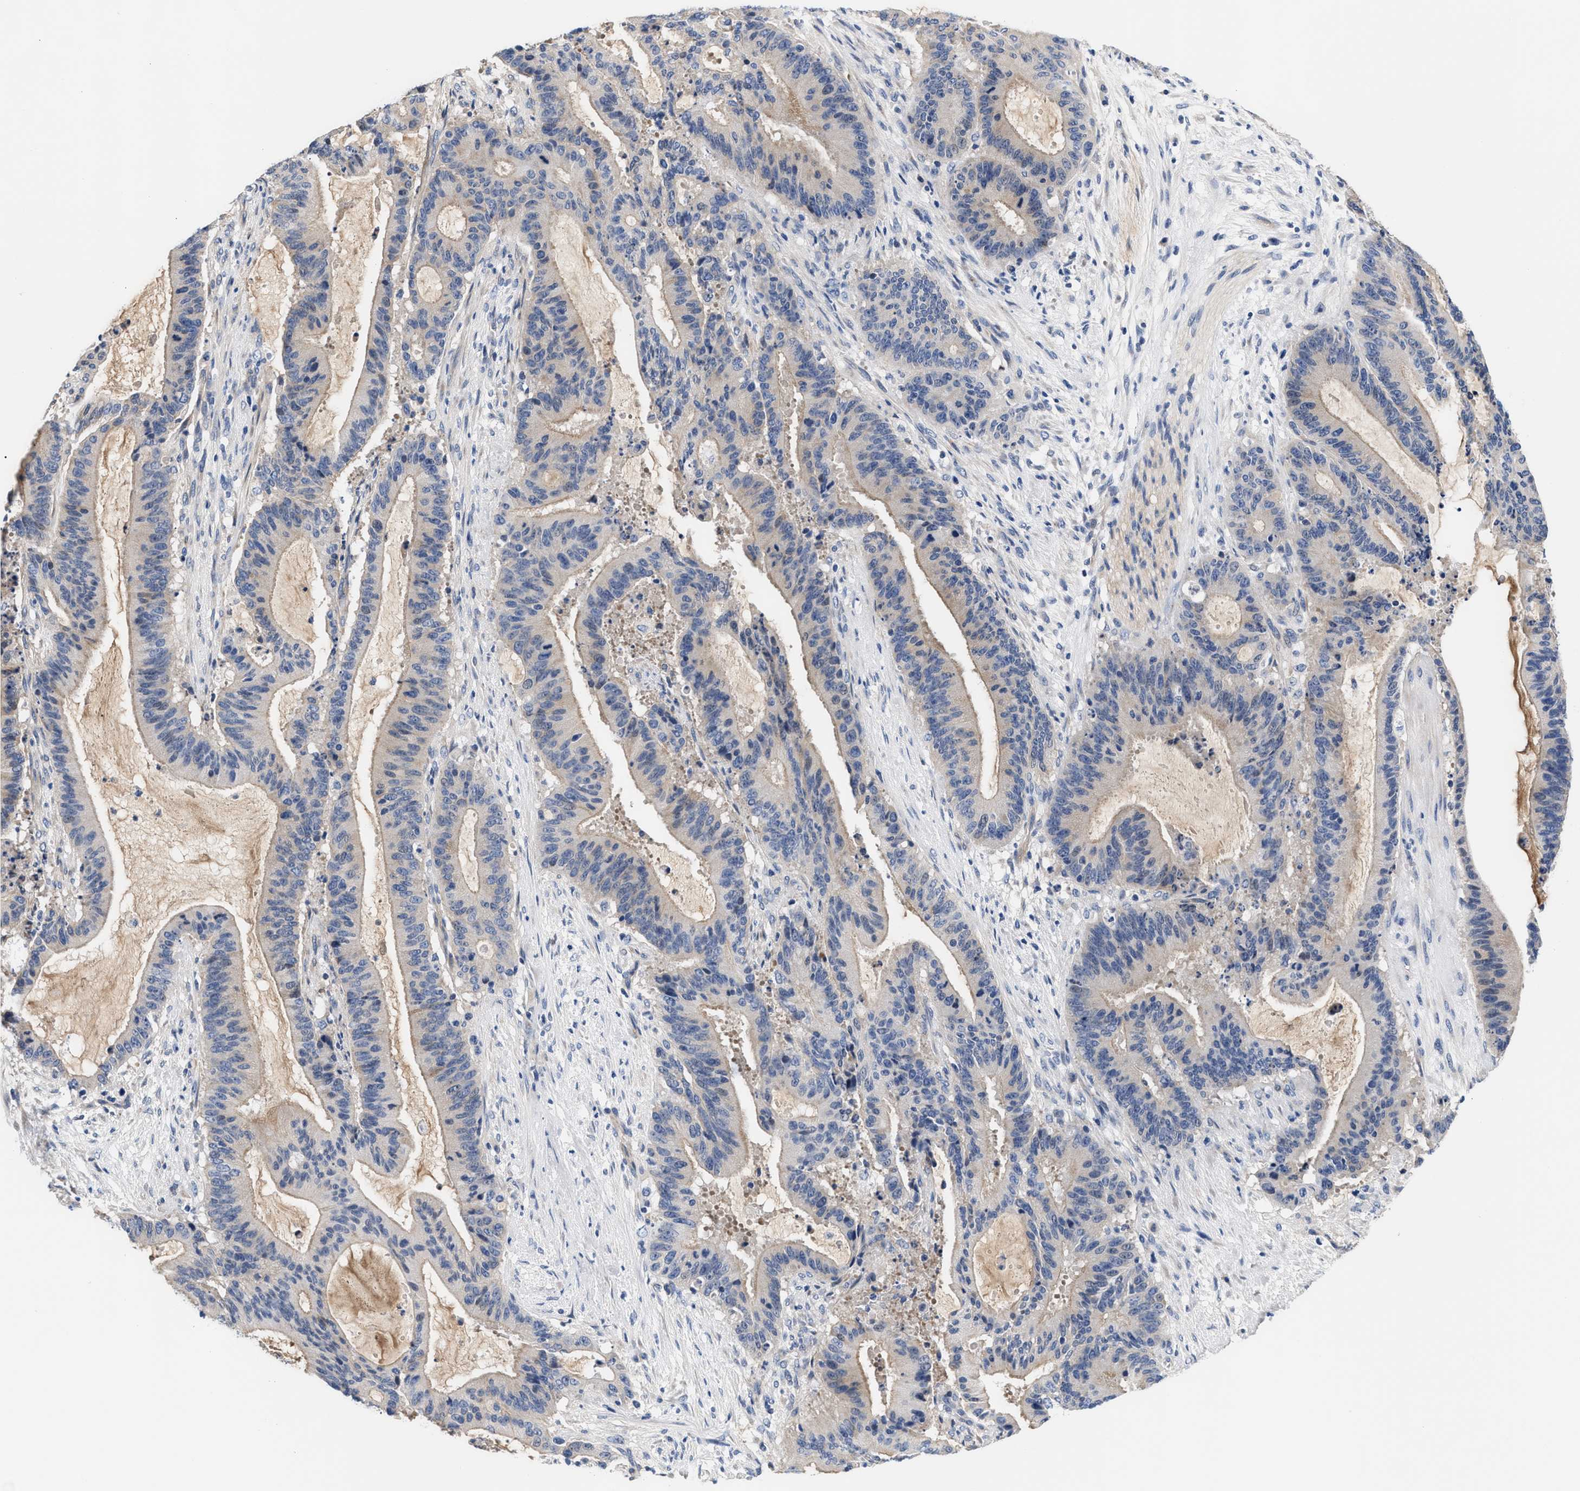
{"staining": {"intensity": "negative", "quantity": "none", "location": "none"}, "tissue": "liver cancer", "cell_type": "Tumor cells", "image_type": "cancer", "snomed": [{"axis": "morphology", "description": "Normal tissue, NOS"}, {"axis": "morphology", "description": "Cholangiocarcinoma"}, {"axis": "topography", "description": "Liver"}, {"axis": "topography", "description": "Peripheral nerve tissue"}], "caption": "This is an immunohistochemistry (IHC) image of human liver cancer. There is no staining in tumor cells.", "gene": "ACTL7B", "patient": {"sex": "female", "age": 73}}